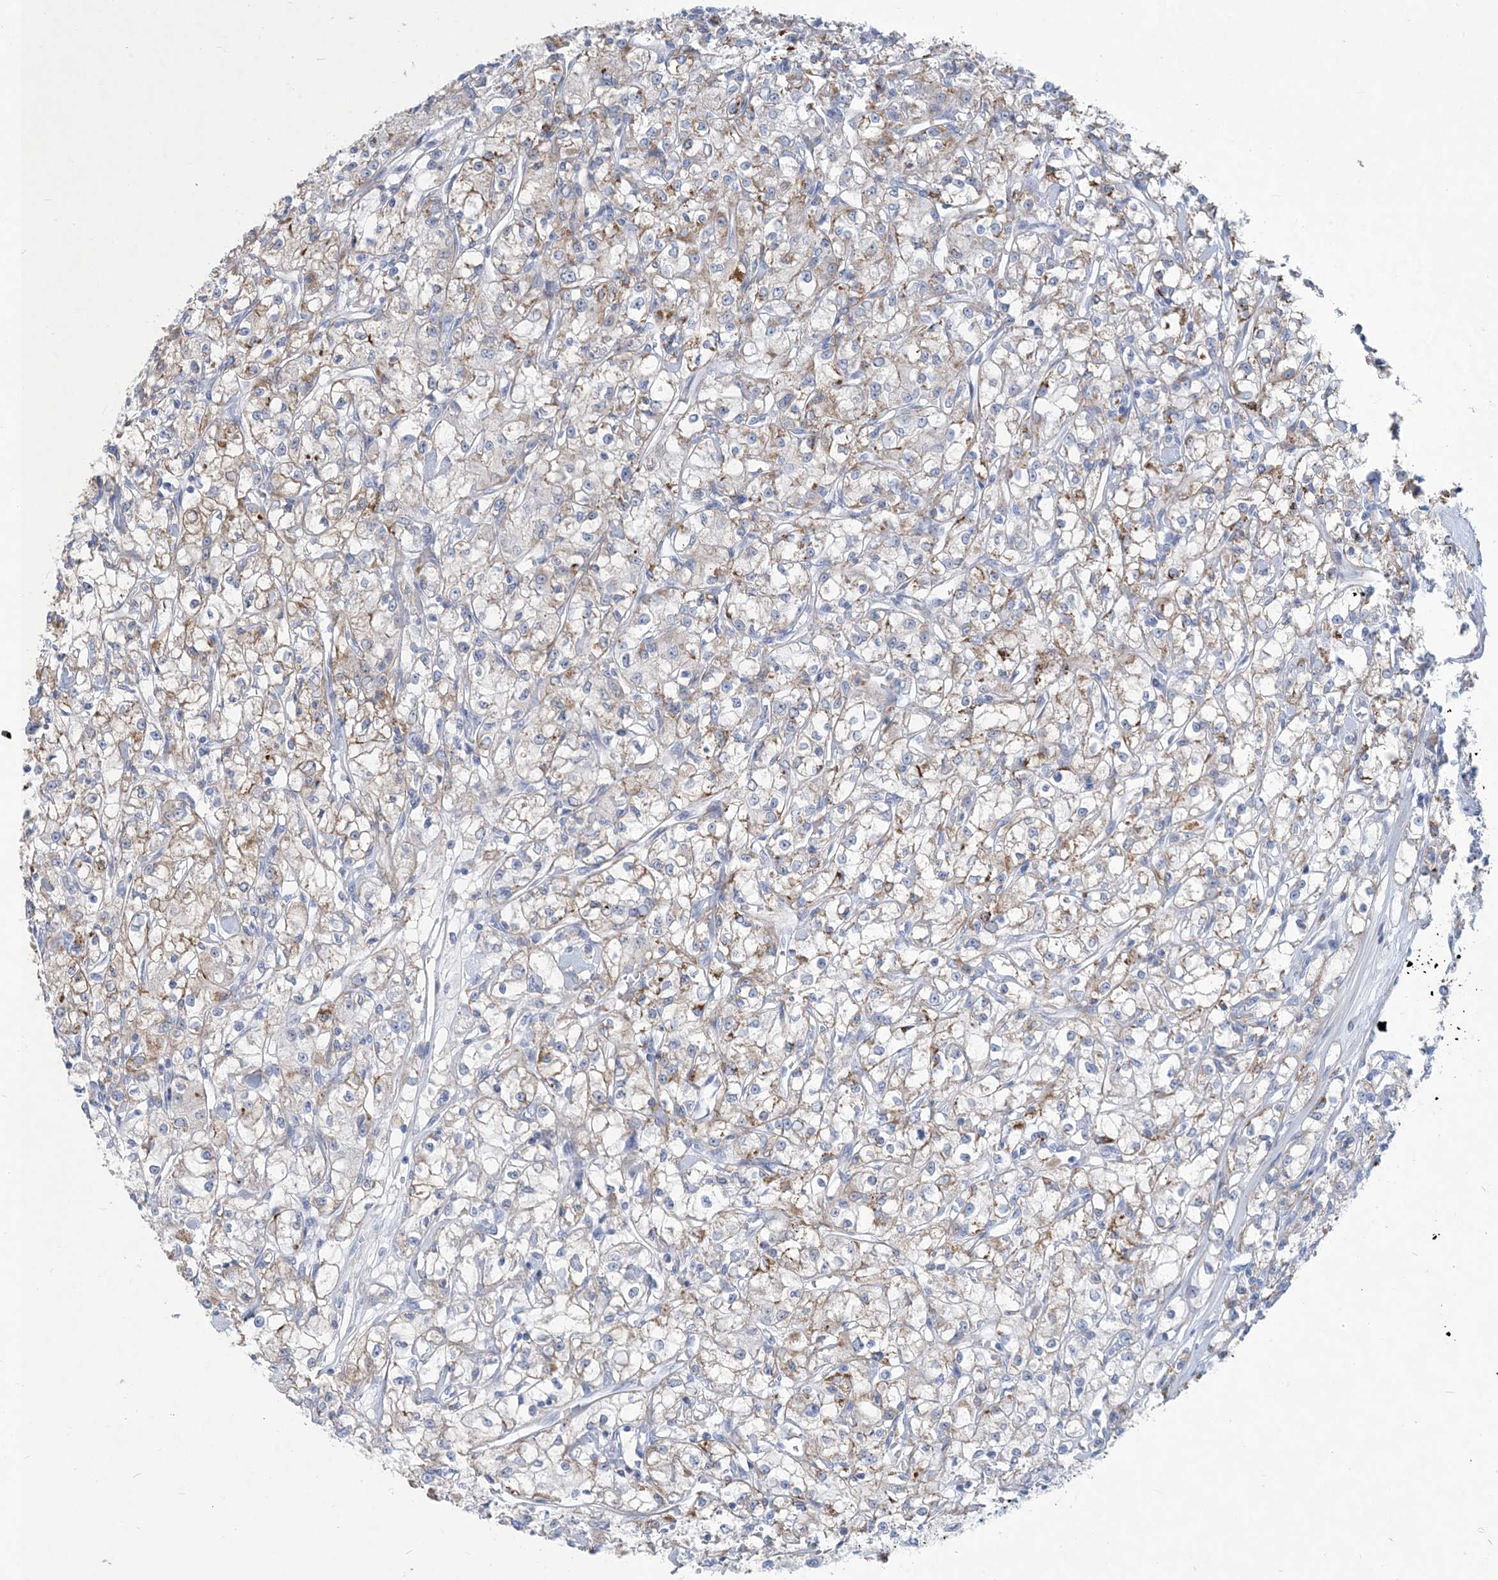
{"staining": {"intensity": "weak", "quantity": "25%-75%", "location": "cytoplasmic/membranous"}, "tissue": "renal cancer", "cell_type": "Tumor cells", "image_type": "cancer", "snomed": [{"axis": "morphology", "description": "Adenocarcinoma, NOS"}, {"axis": "topography", "description": "Kidney"}], "caption": "High-magnification brightfield microscopy of adenocarcinoma (renal) stained with DAB (brown) and counterstained with hematoxylin (blue). tumor cells exhibit weak cytoplasmic/membranous staining is seen in about25%-75% of cells.", "gene": "MOXD1", "patient": {"sex": "female", "age": 59}}